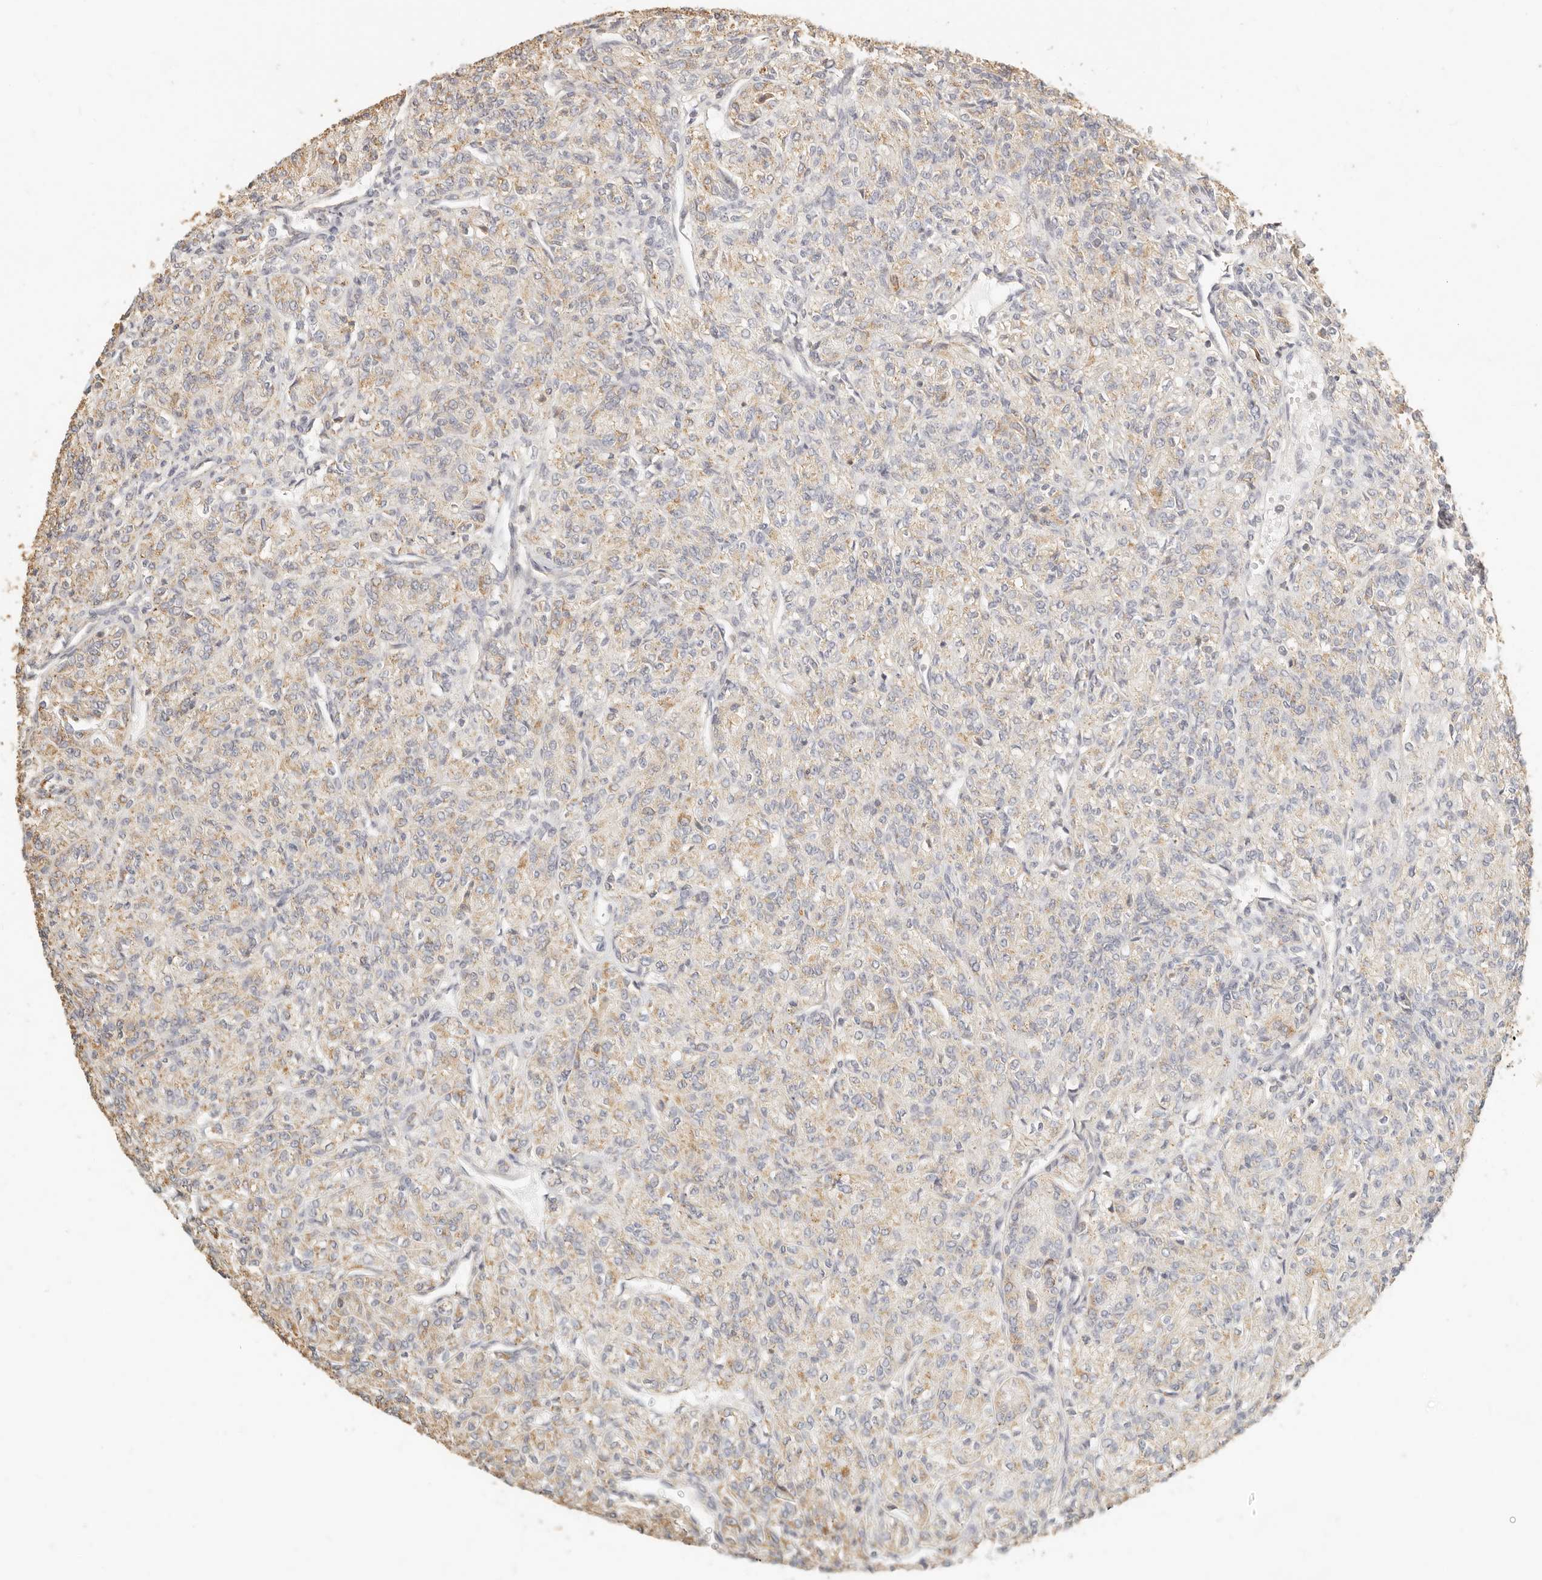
{"staining": {"intensity": "weak", "quantity": "25%-75%", "location": "cytoplasmic/membranous"}, "tissue": "renal cancer", "cell_type": "Tumor cells", "image_type": "cancer", "snomed": [{"axis": "morphology", "description": "Adenocarcinoma, NOS"}, {"axis": "topography", "description": "Kidney"}], "caption": "High-power microscopy captured an immunohistochemistry (IHC) image of renal adenocarcinoma, revealing weak cytoplasmic/membranous staining in approximately 25%-75% of tumor cells.", "gene": "CNMD", "patient": {"sex": "male", "age": 77}}